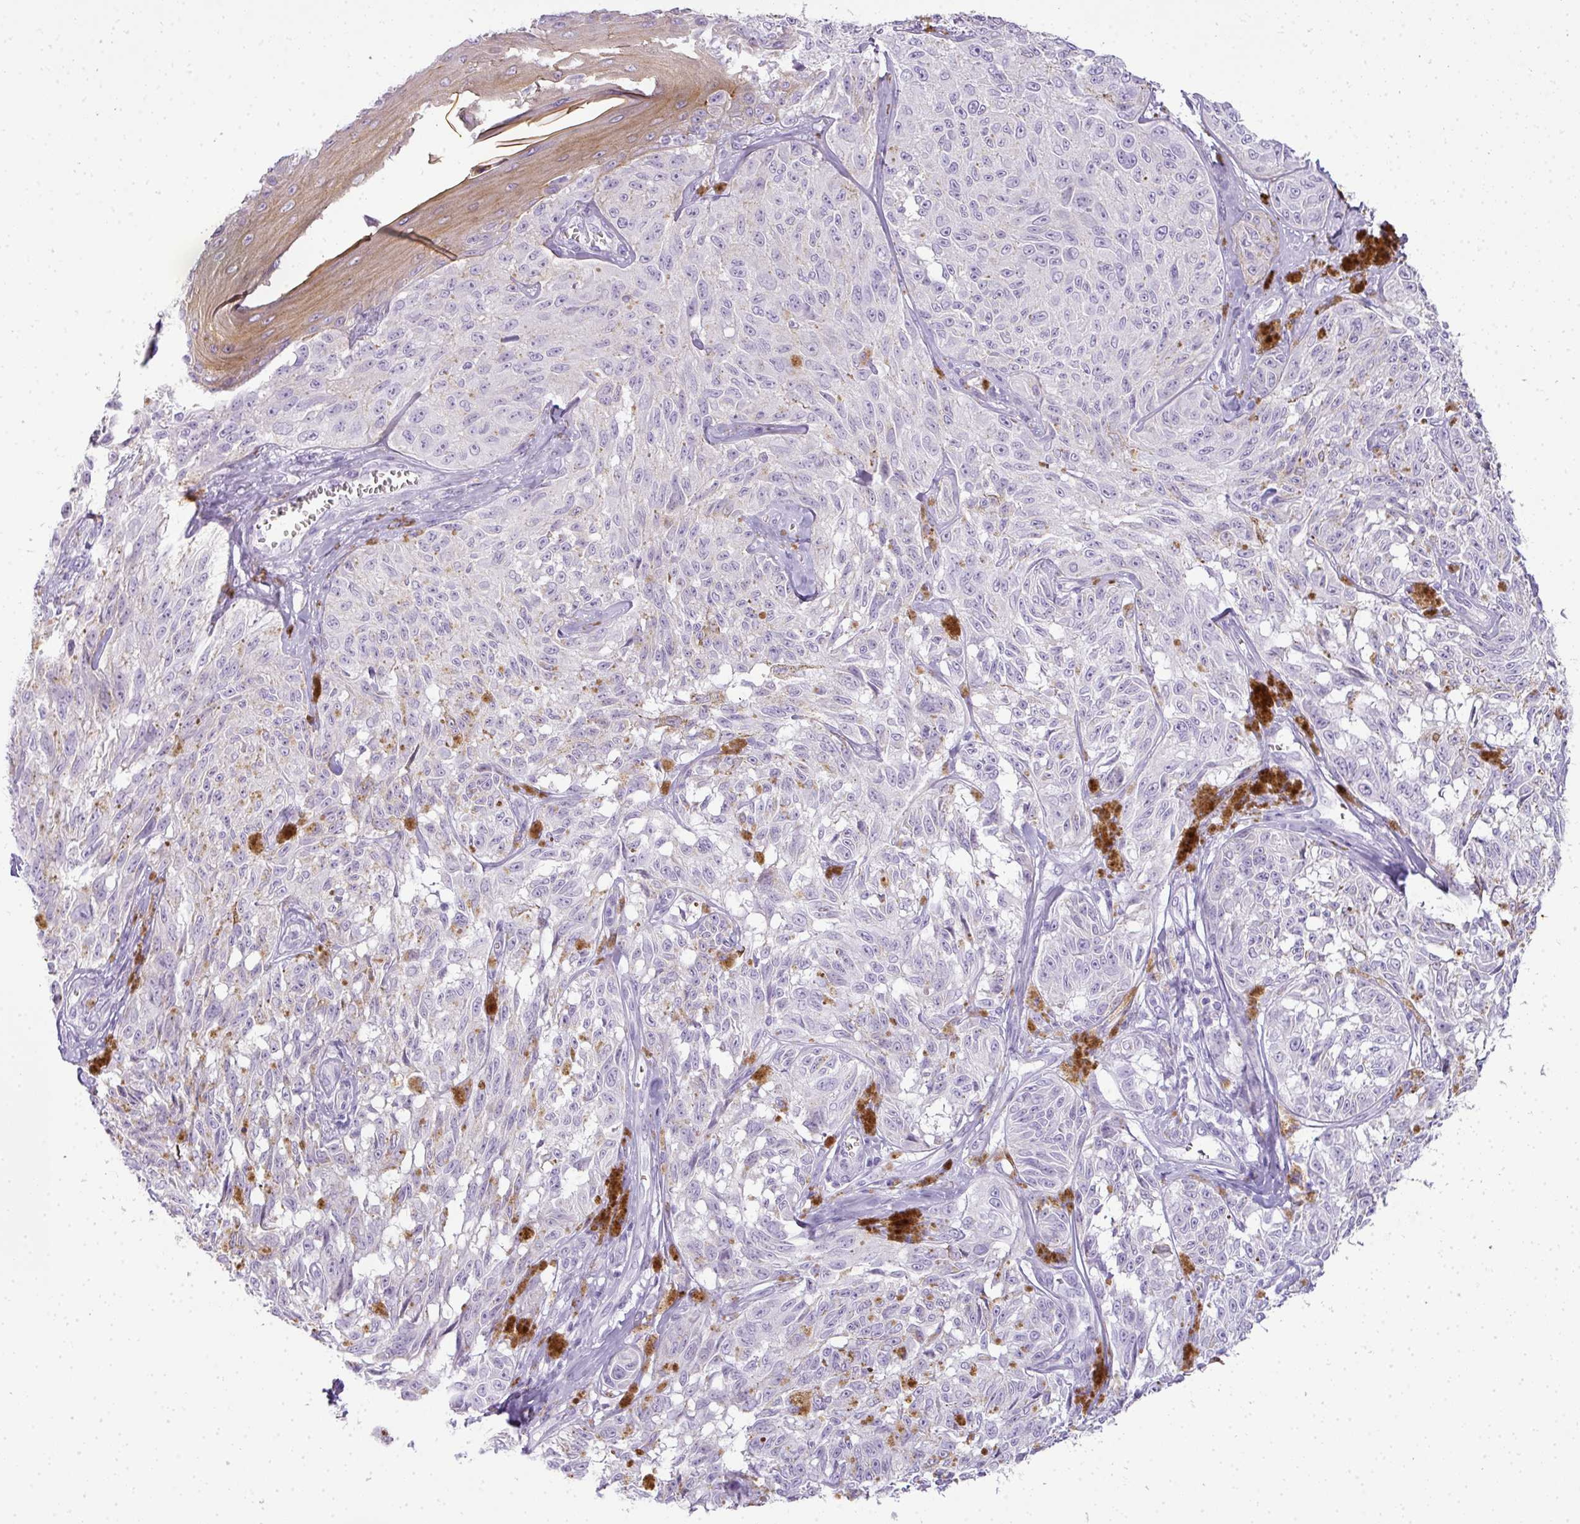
{"staining": {"intensity": "negative", "quantity": "none", "location": "none"}, "tissue": "melanoma", "cell_type": "Tumor cells", "image_type": "cancer", "snomed": [{"axis": "morphology", "description": "Malignant melanoma, NOS"}, {"axis": "topography", "description": "Skin"}], "caption": "High magnification brightfield microscopy of melanoma stained with DAB (brown) and counterstained with hematoxylin (blue): tumor cells show no significant expression. (DAB IHC with hematoxylin counter stain).", "gene": "RBMY1F", "patient": {"sex": "male", "age": 68}}